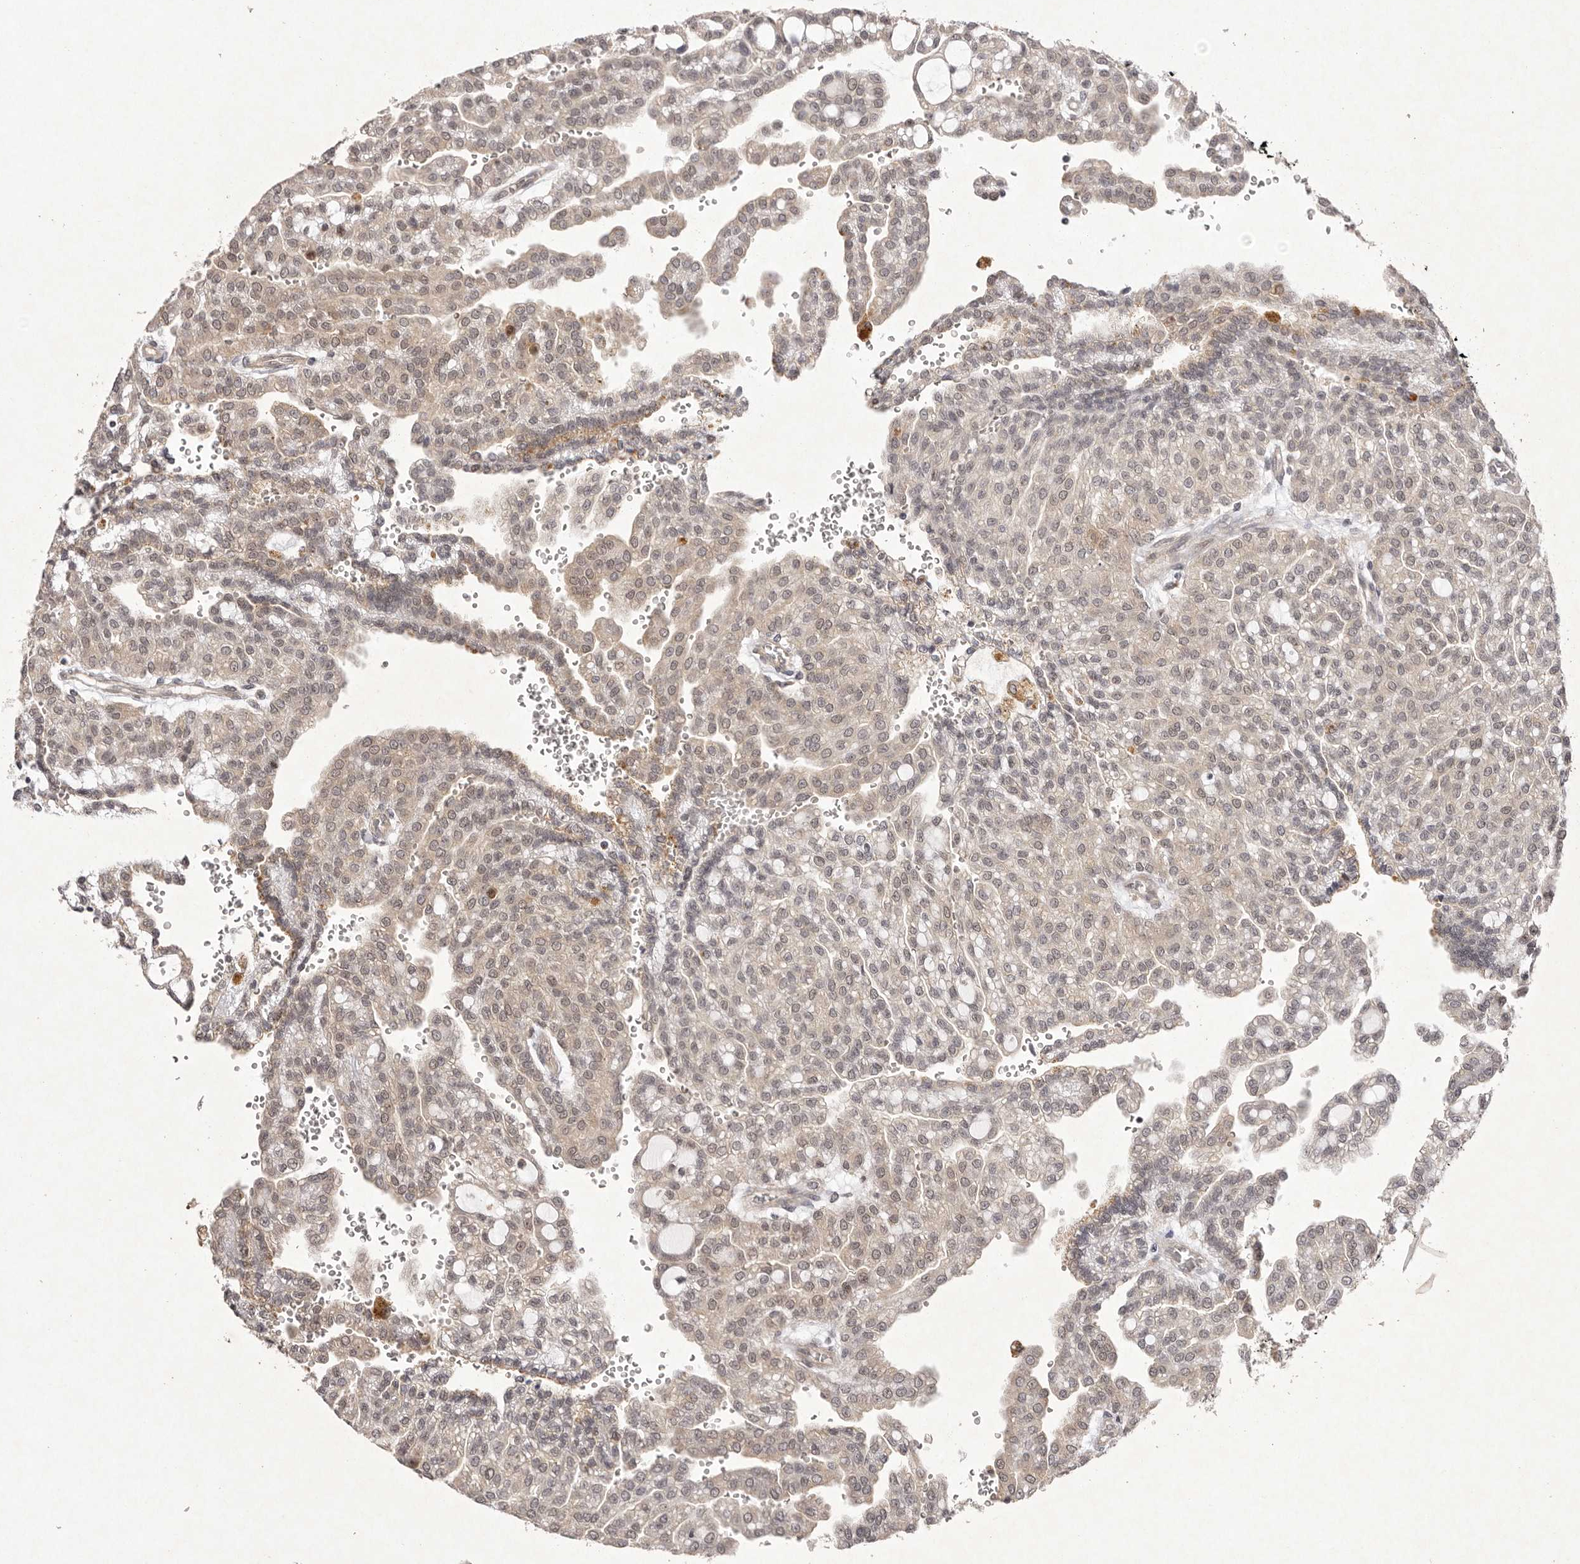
{"staining": {"intensity": "moderate", "quantity": "25%-75%", "location": "cytoplasmic/membranous,nuclear"}, "tissue": "renal cancer", "cell_type": "Tumor cells", "image_type": "cancer", "snomed": [{"axis": "morphology", "description": "Adenocarcinoma, NOS"}, {"axis": "topography", "description": "Kidney"}], "caption": "An IHC image of neoplastic tissue is shown. Protein staining in brown highlights moderate cytoplasmic/membranous and nuclear positivity in renal adenocarcinoma within tumor cells.", "gene": "BUD31", "patient": {"sex": "male", "age": 63}}